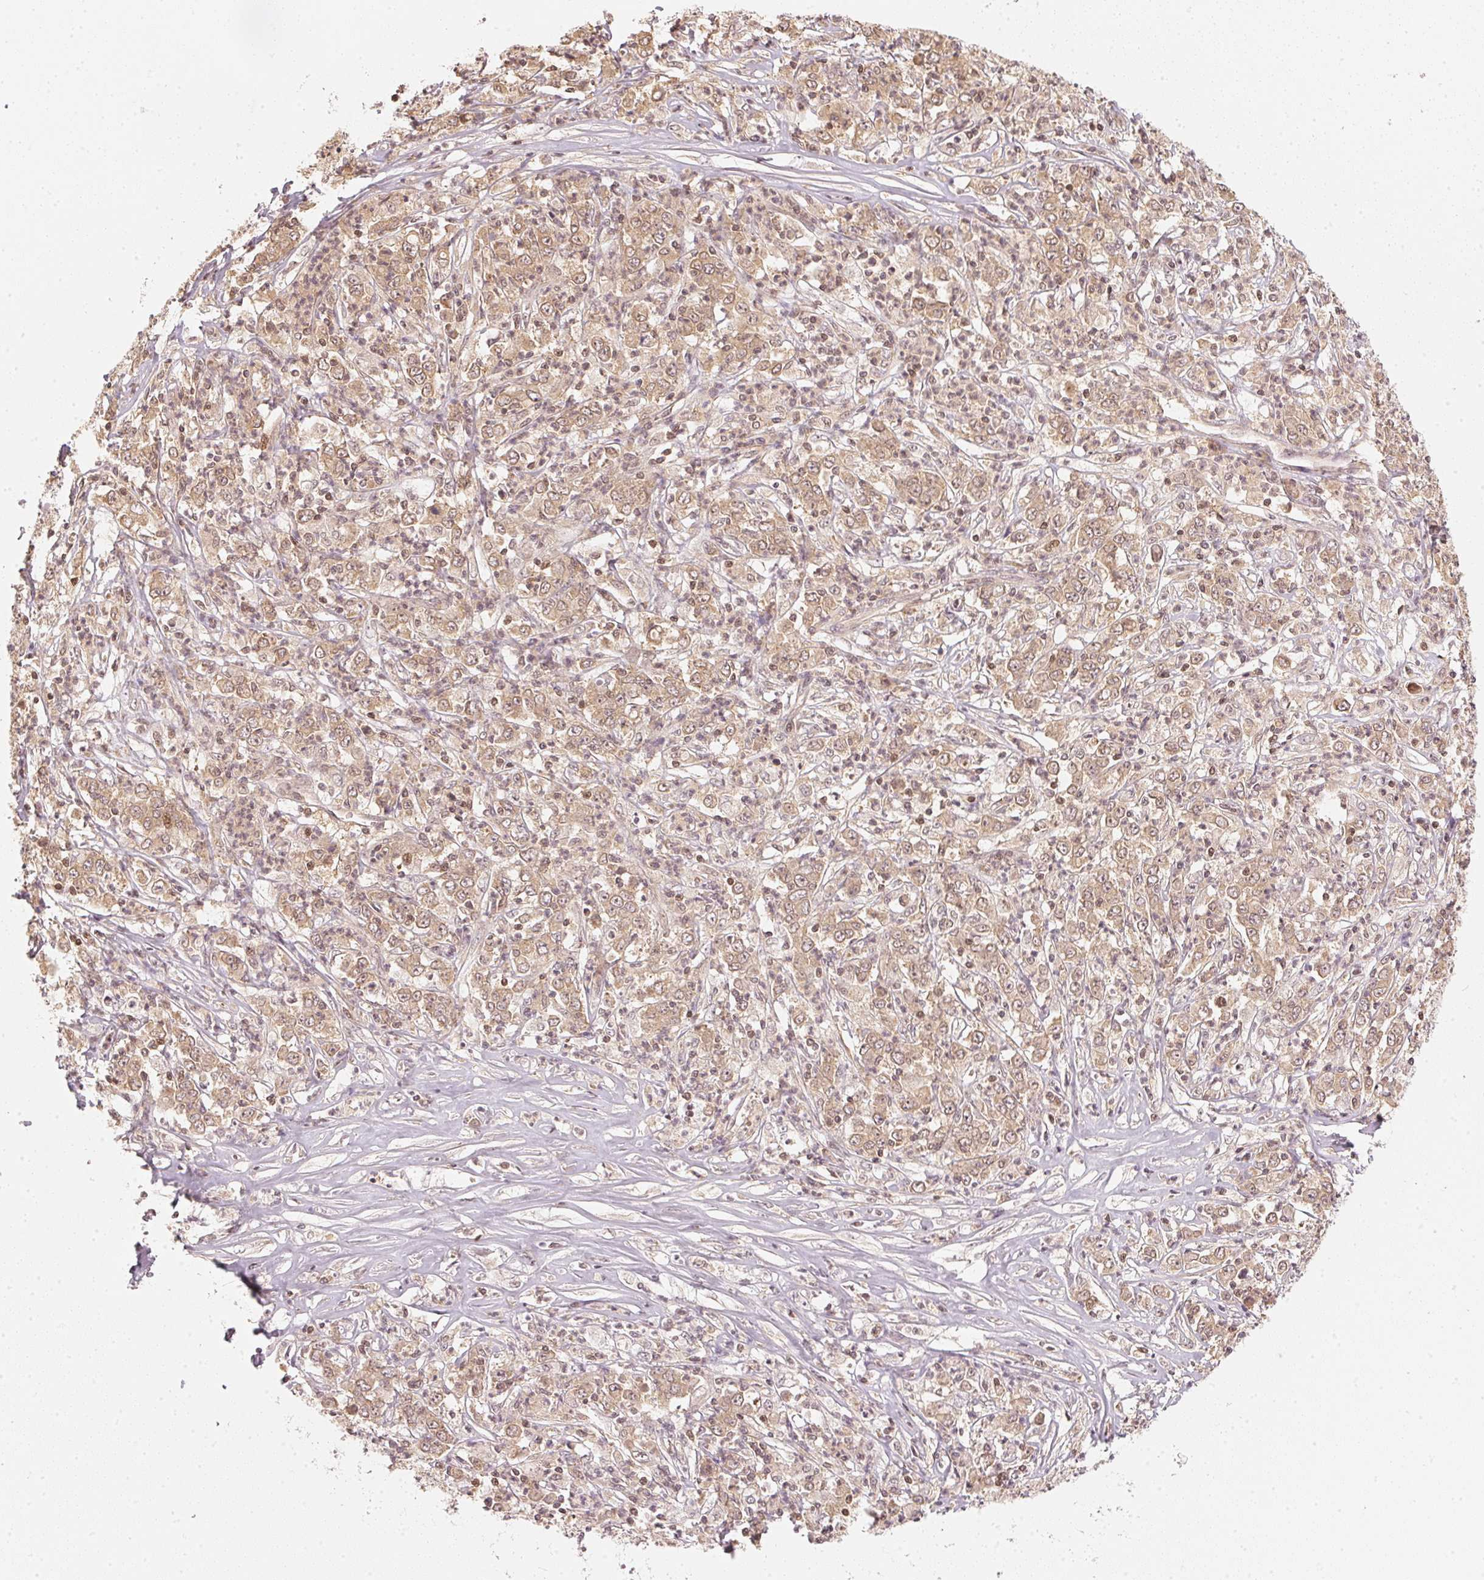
{"staining": {"intensity": "weak", "quantity": ">75%", "location": "cytoplasmic/membranous,nuclear"}, "tissue": "stomach cancer", "cell_type": "Tumor cells", "image_type": "cancer", "snomed": [{"axis": "morphology", "description": "Adenocarcinoma, NOS"}, {"axis": "topography", "description": "Stomach, lower"}], "caption": "Stomach adenocarcinoma stained with a brown dye displays weak cytoplasmic/membranous and nuclear positive positivity in approximately >75% of tumor cells.", "gene": "UBE2L3", "patient": {"sex": "female", "age": 71}}